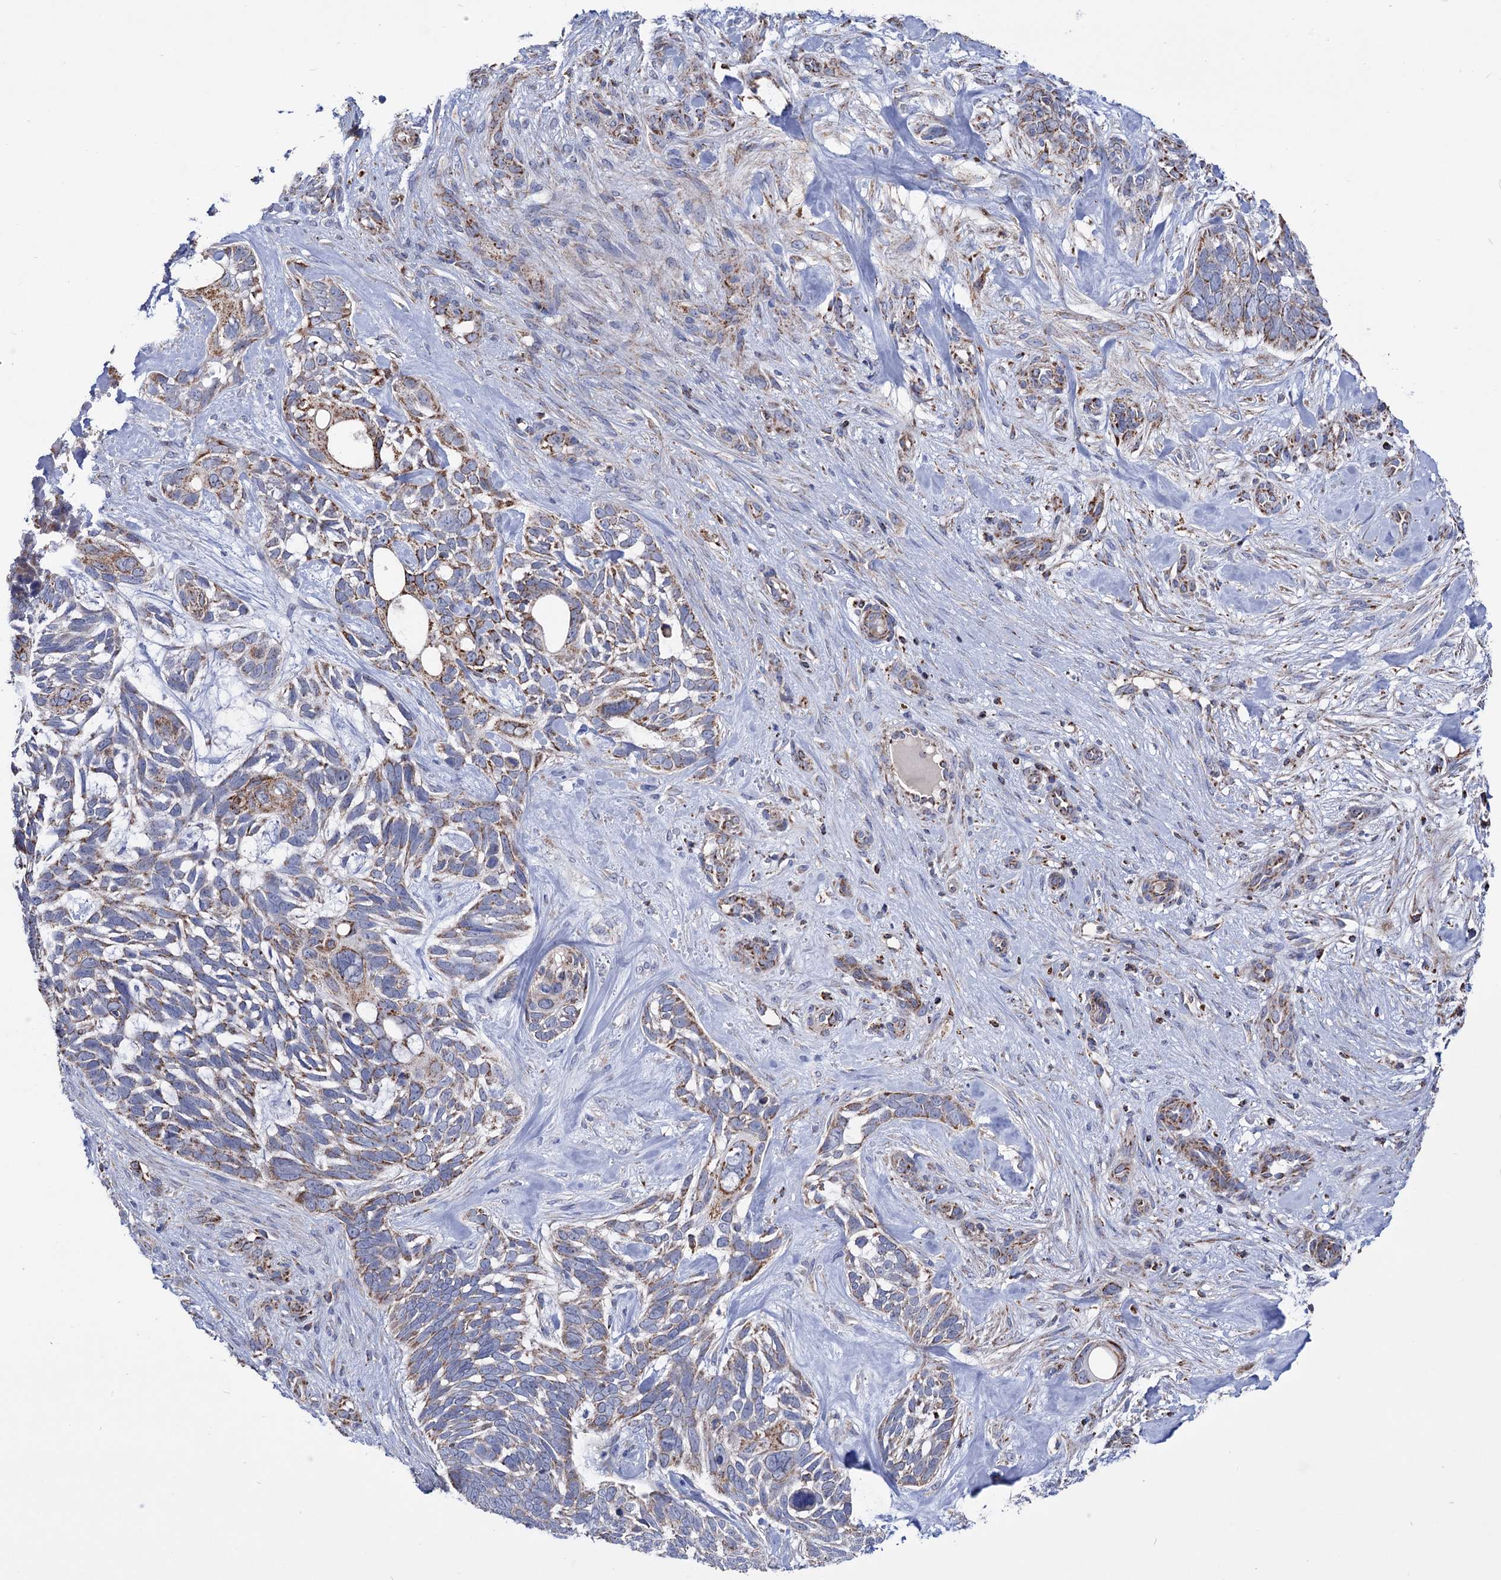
{"staining": {"intensity": "moderate", "quantity": "25%-75%", "location": "cytoplasmic/membranous"}, "tissue": "skin cancer", "cell_type": "Tumor cells", "image_type": "cancer", "snomed": [{"axis": "morphology", "description": "Basal cell carcinoma"}, {"axis": "topography", "description": "Skin"}], "caption": "A brown stain shows moderate cytoplasmic/membranous expression of a protein in human skin cancer (basal cell carcinoma) tumor cells. The staining was performed using DAB to visualize the protein expression in brown, while the nuclei were stained in blue with hematoxylin (Magnification: 20x).", "gene": "ABHD10", "patient": {"sex": "male", "age": 88}}